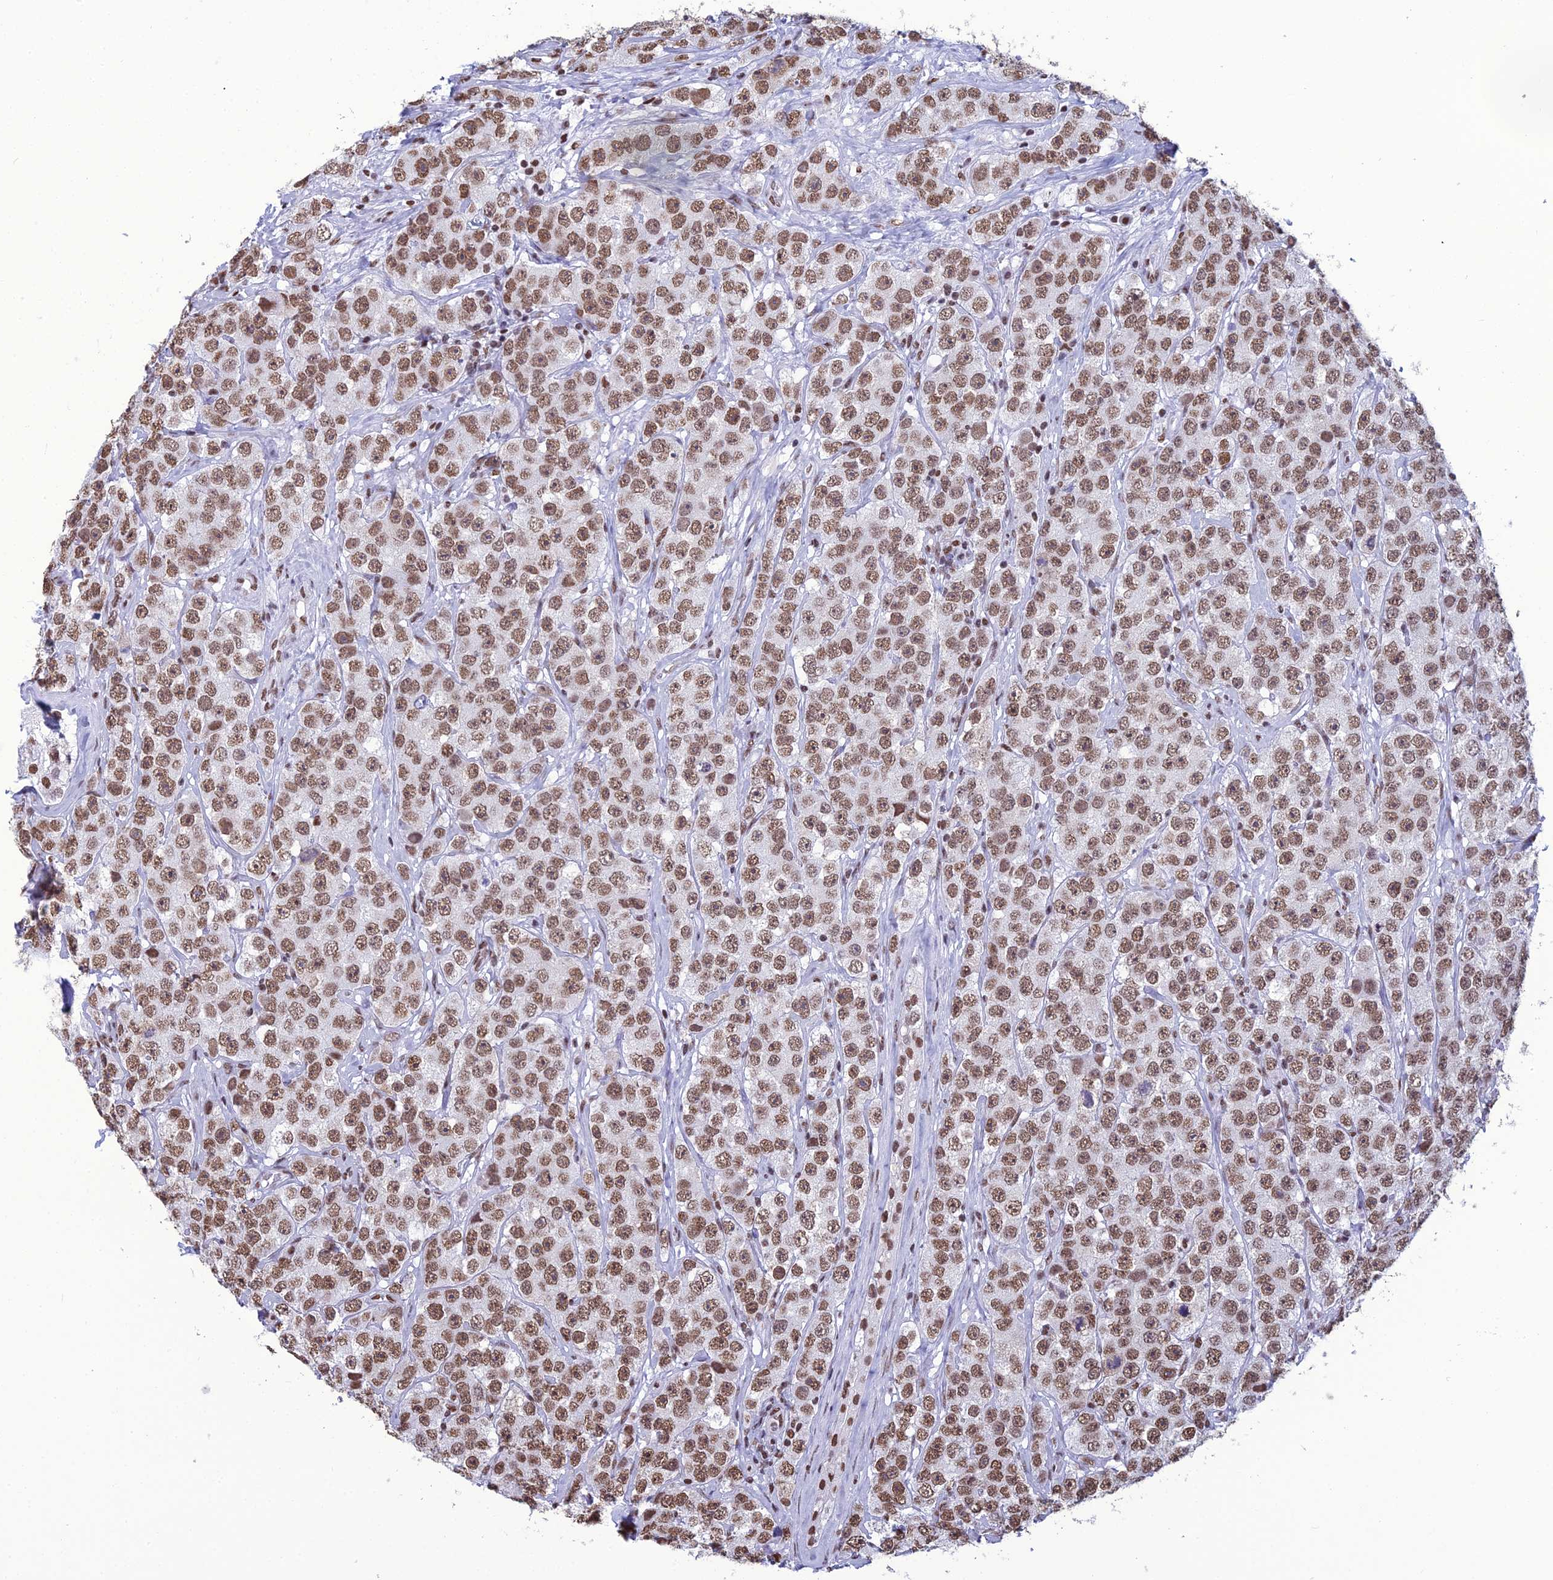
{"staining": {"intensity": "moderate", "quantity": ">75%", "location": "nuclear"}, "tissue": "testis cancer", "cell_type": "Tumor cells", "image_type": "cancer", "snomed": [{"axis": "morphology", "description": "Seminoma, NOS"}, {"axis": "topography", "description": "Testis"}], "caption": "Seminoma (testis) stained with IHC shows moderate nuclear staining in approximately >75% of tumor cells.", "gene": "PRAMEF12", "patient": {"sex": "male", "age": 28}}